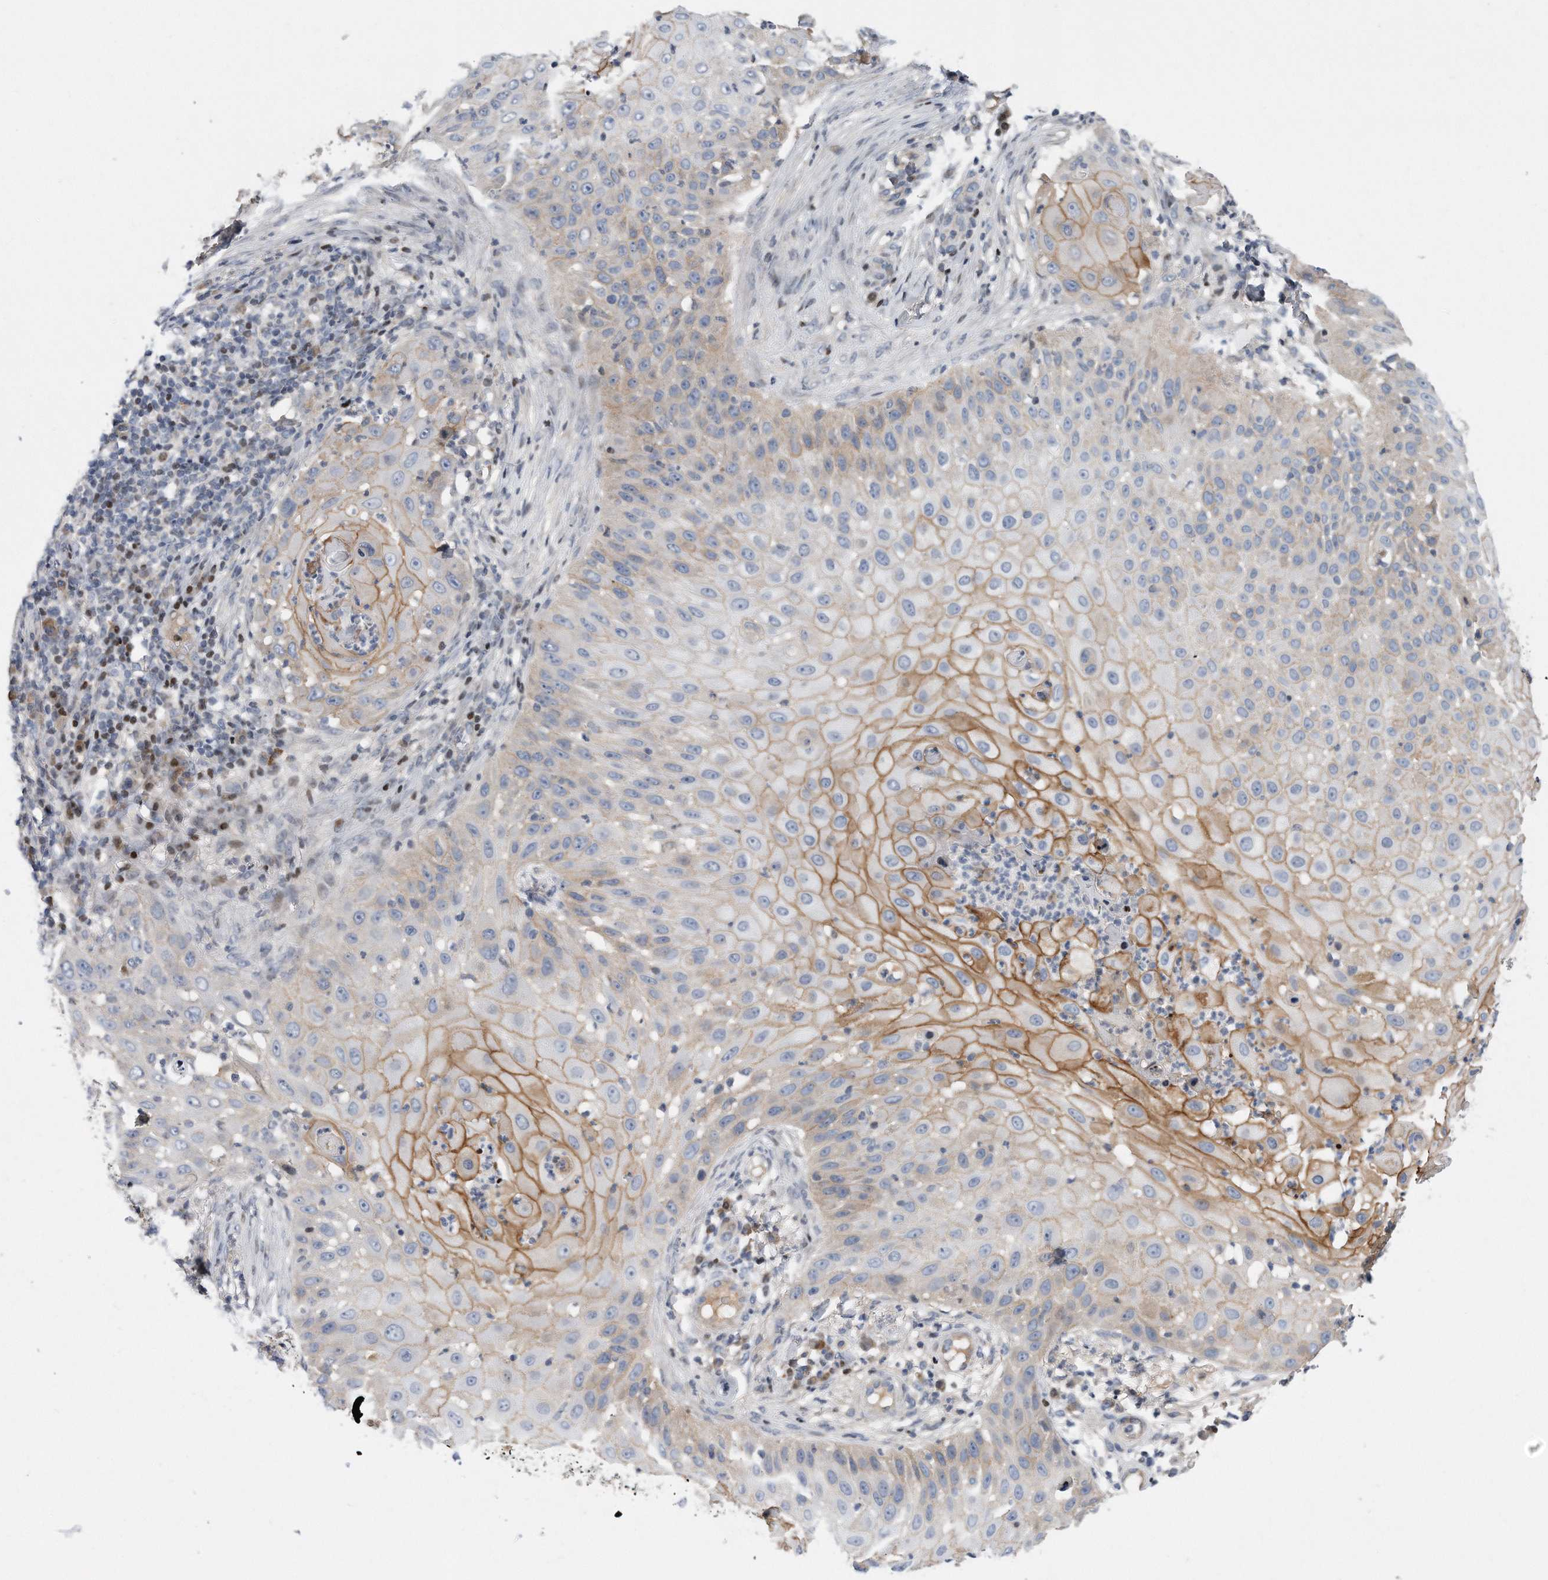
{"staining": {"intensity": "moderate", "quantity": "<25%", "location": "cytoplasmic/membranous"}, "tissue": "skin cancer", "cell_type": "Tumor cells", "image_type": "cancer", "snomed": [{"axis": "morphology", "description": "Squamous cell carcinoma, NOS"}, {"axis": "topography", "description": "Skin"}], "caption": "Immunohistochemical staining of skin cancer (squamous cell carcinoma) demonstrates moderate cytoplasmic/membranous protein staining in approximately <25% of tumor cells.", "gene": "CDH12", "patient": {"sex": "female", "age": 44}}